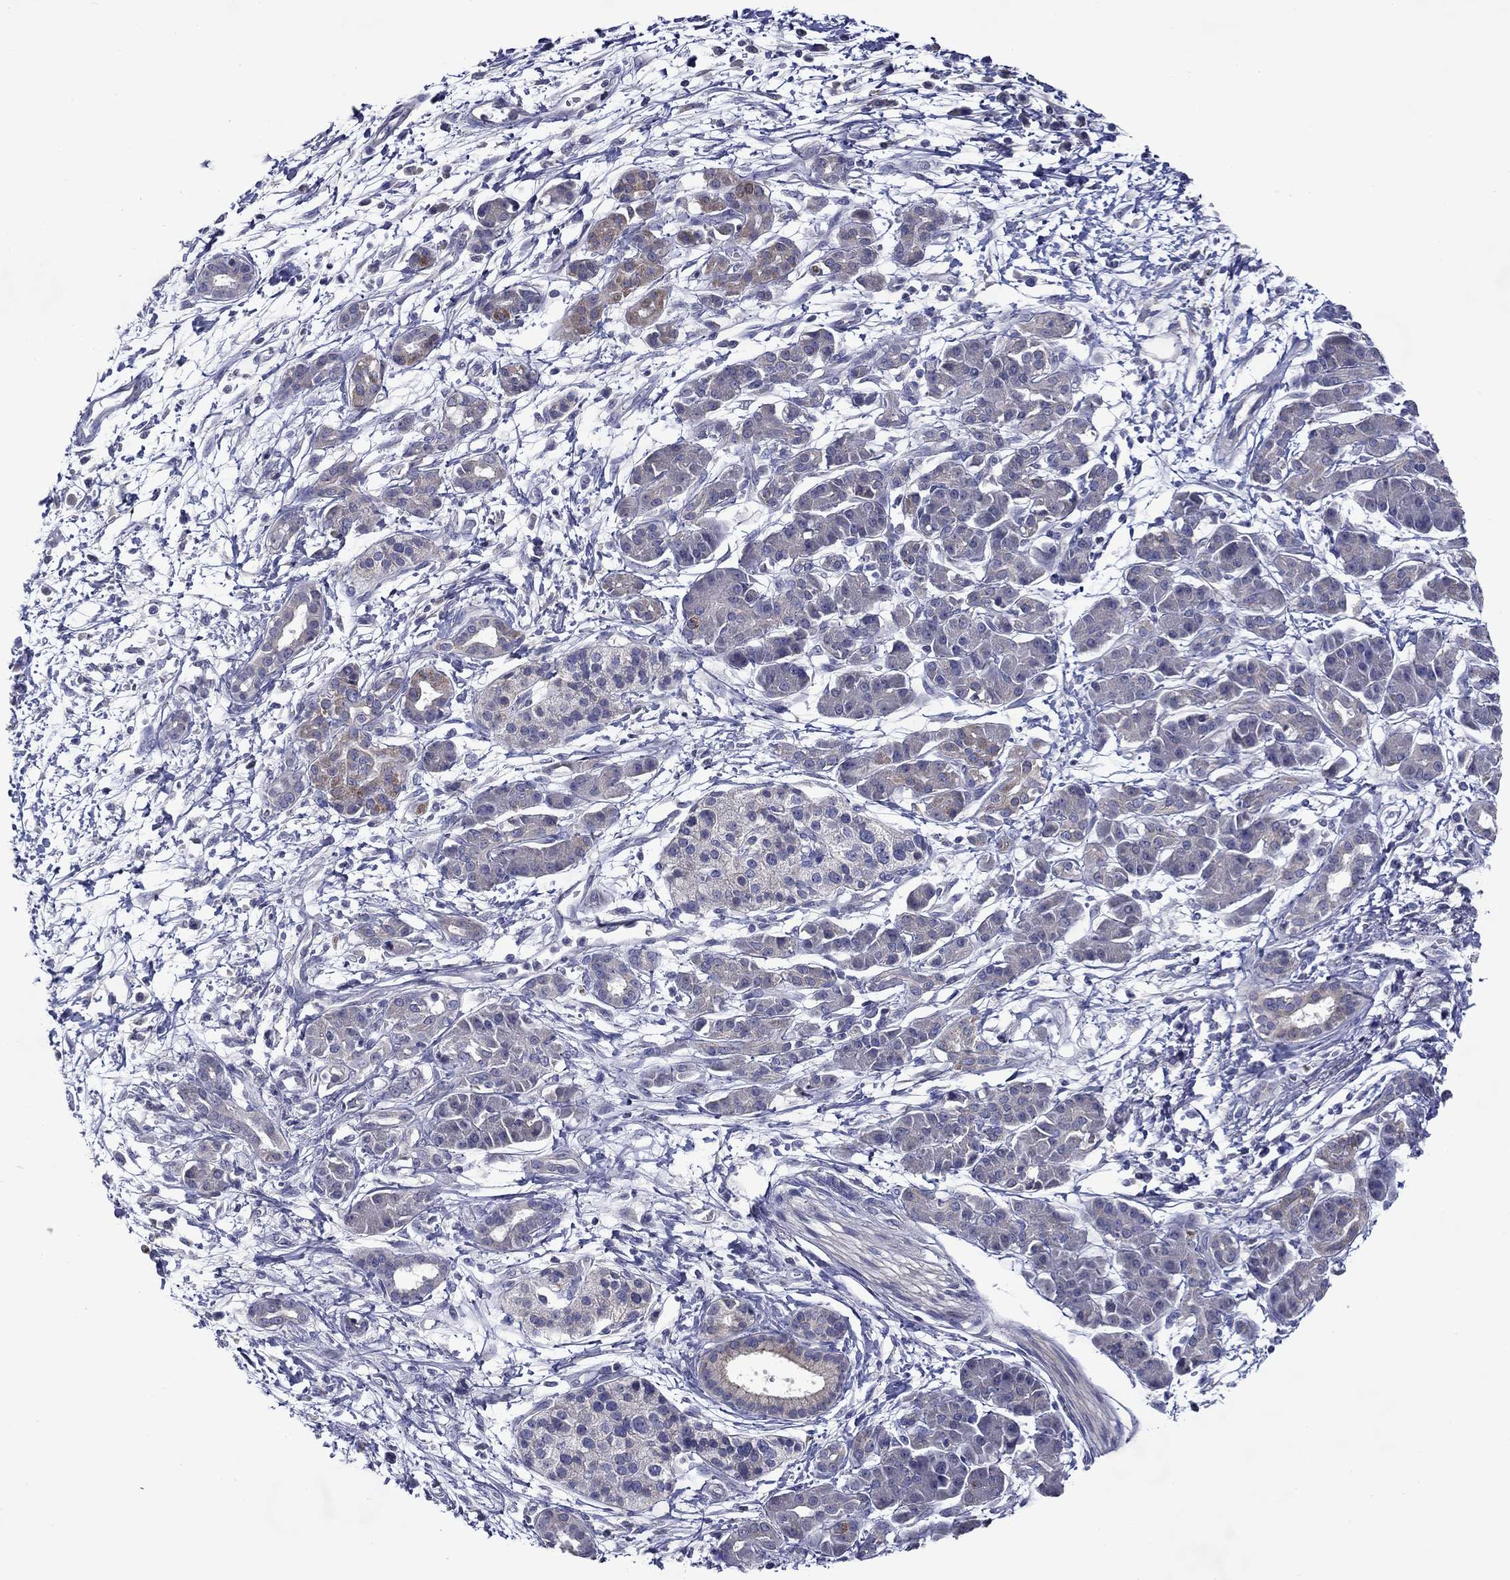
{"staining": {"intensity": "negative", "quantity": "none", "location": "none"}, "tissue": "pancreatic cancer", "cell_type": "Tumor cells", "image_type": "cancer", "snomed": [{"axis": "morphology", "description": "Adenocarcinoma, NOS"}, {"axis": "topography", "description": "Pancreas"}], "caption": "Micrograph shows no protein staining in tumor cells of pancreatic cancer tissue.", "gene": "SPATA7", "patient": {"sex": "male", "age": 72}}